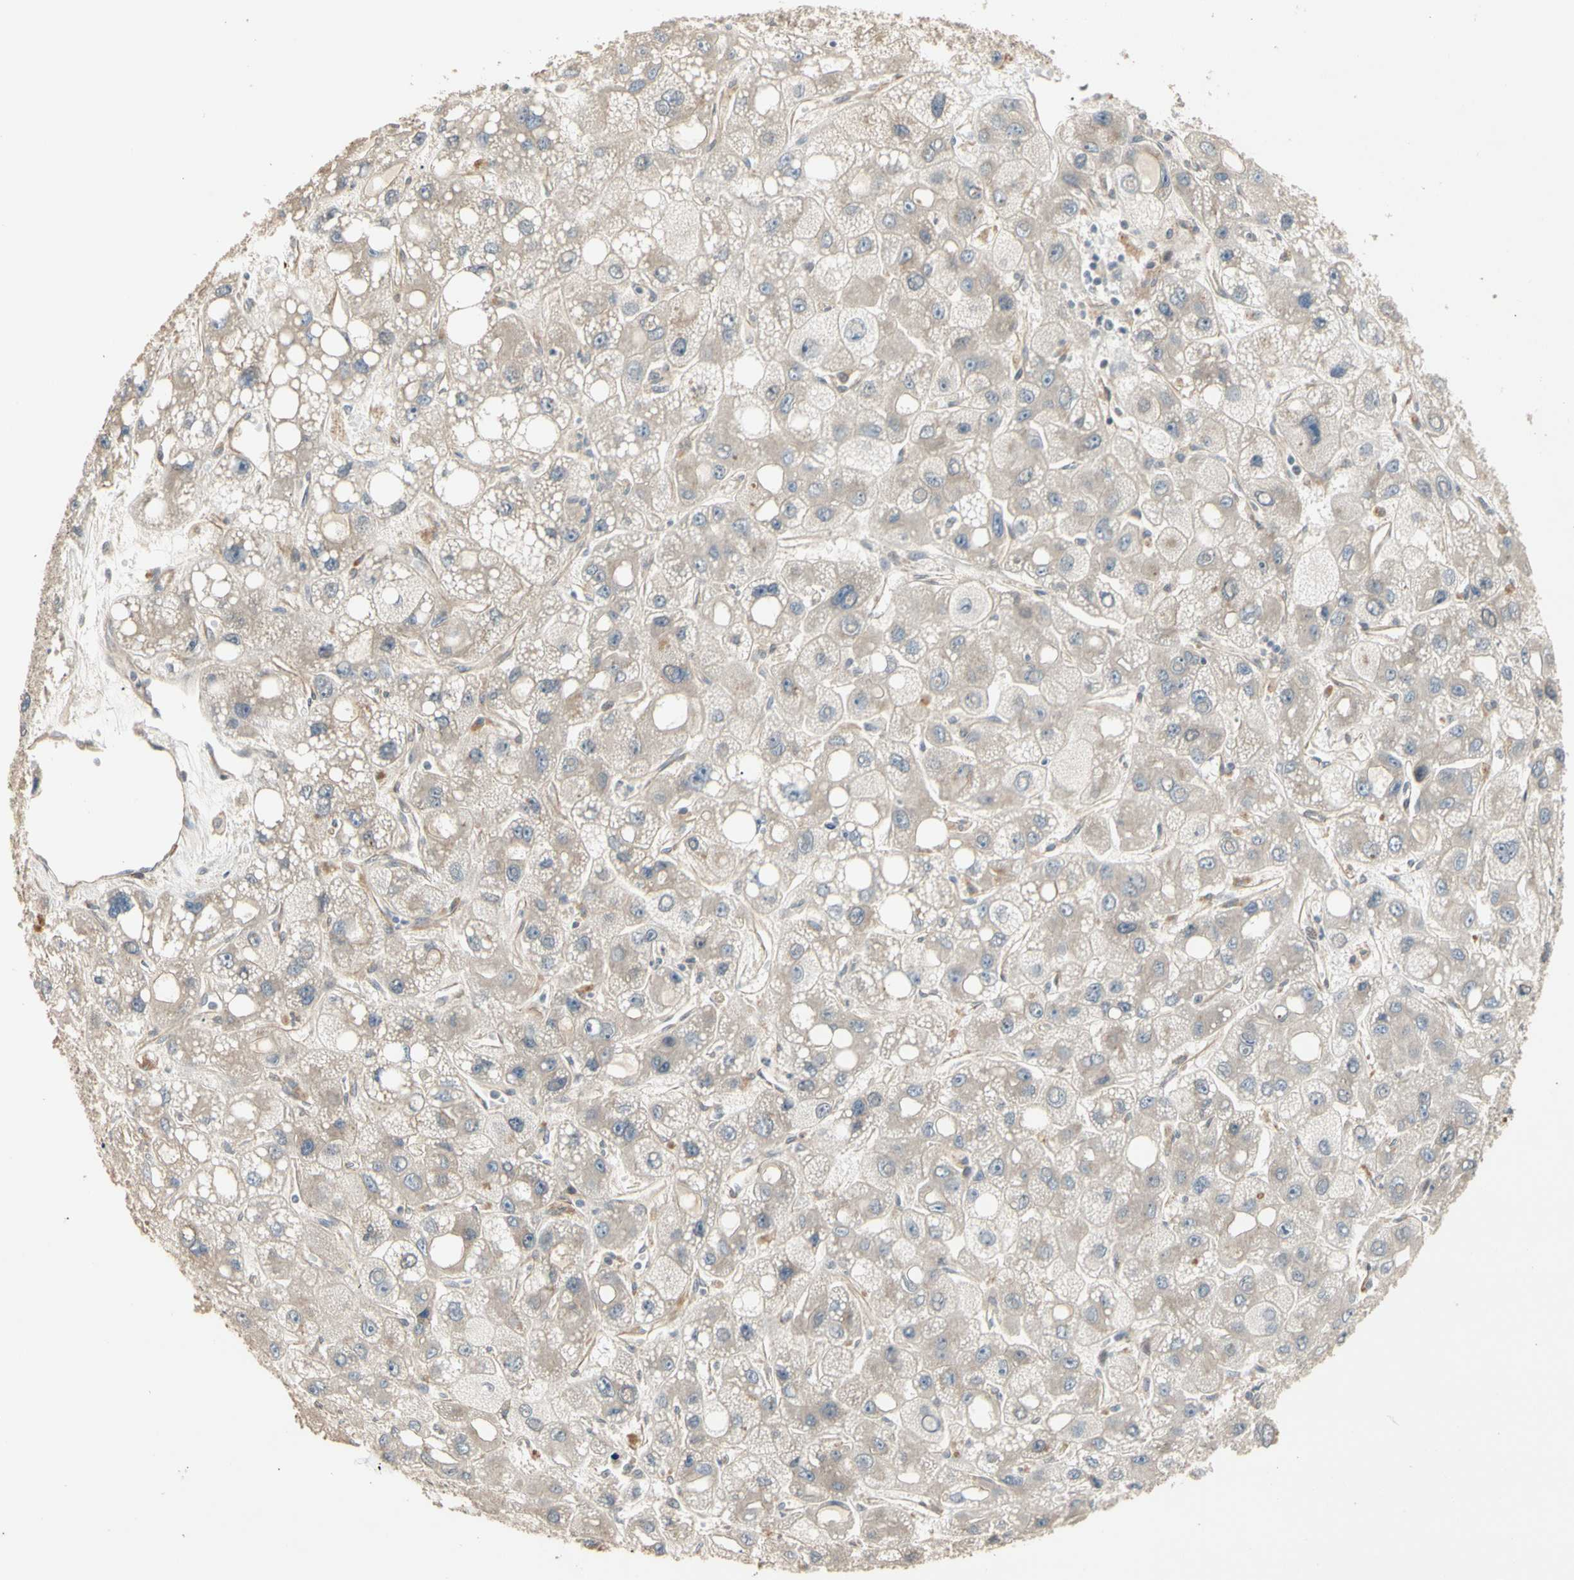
{"staining": {"intensity": "weak", "quantity": "<25%", "location": "cytoplasmic/membranous"}, "tissue": "liver cancer", "cell_type": "Tumor cells", "image_type": "cancer", "snomed": [{"axis": "morphology", "description": "Carcinoma, Hepatocellular, NOS"}, {"axis": "topography", "description": "Liver"}], "caption": "Immunohistochemical staining of liver hepatocellular carcinoma reveals no significant staining in tumor cells.", "gene": "ATG4C", "patient": {"sex": "male", "age": 55}}